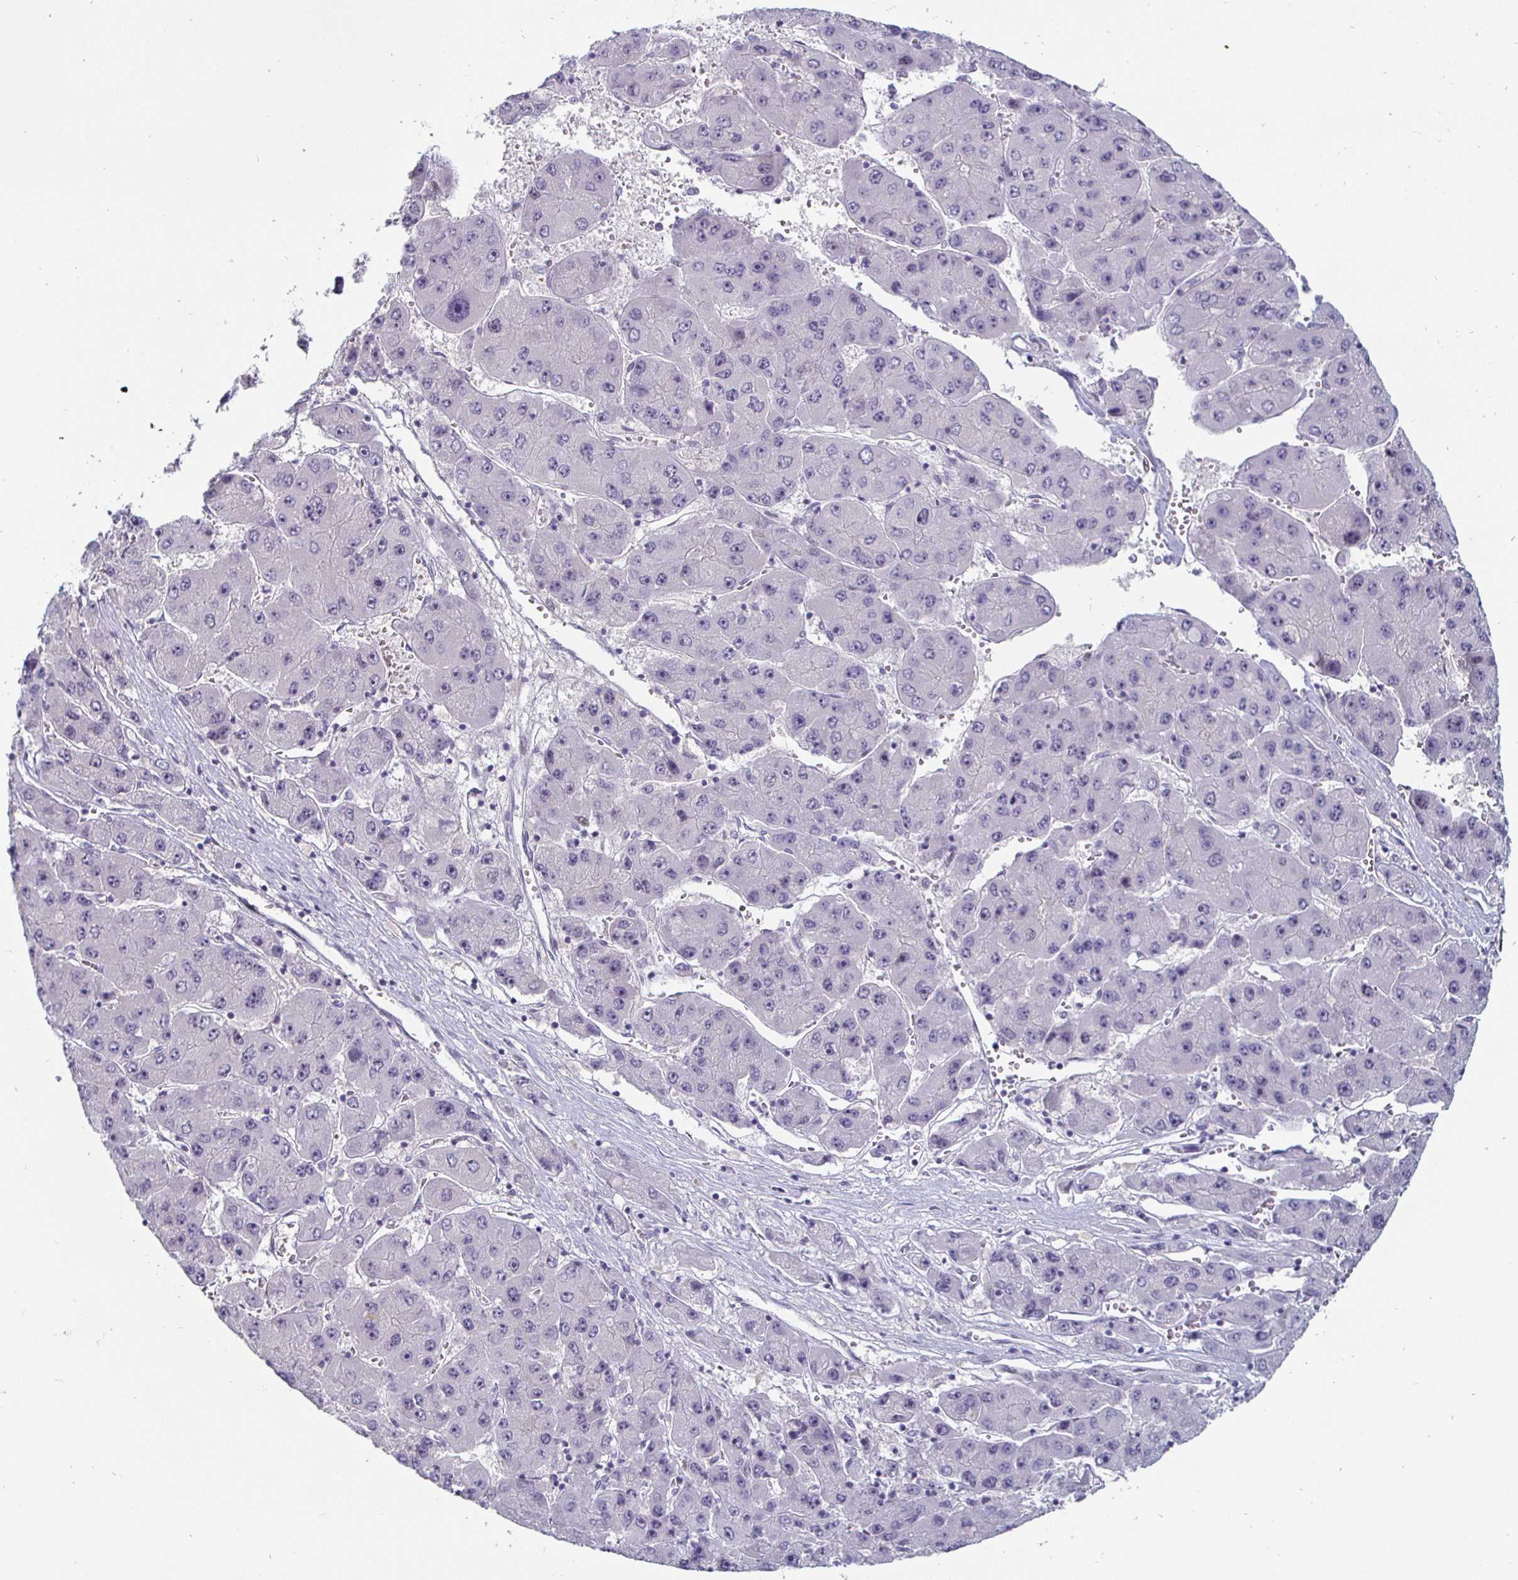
{"staining": {"intensity": "negative", "quantity": "none", "location": "none"}, "tissue": "liver cancer", "cell_type": "Tumor cells", "image_type": "cancer", "snomed": [{"axis": "morphology", "description": "Carcinoma, Hepatocellular, NOS"}, {"axis": "topography", "description": "Liver"}], "caption": "High power microscopy micrograph of an IHC image of hepatocellular carcinoma (liver), revealing no significant expression in tumor cells.", "gene": "DMRTB1", "patient": {"sex": "female", "age": 61}}